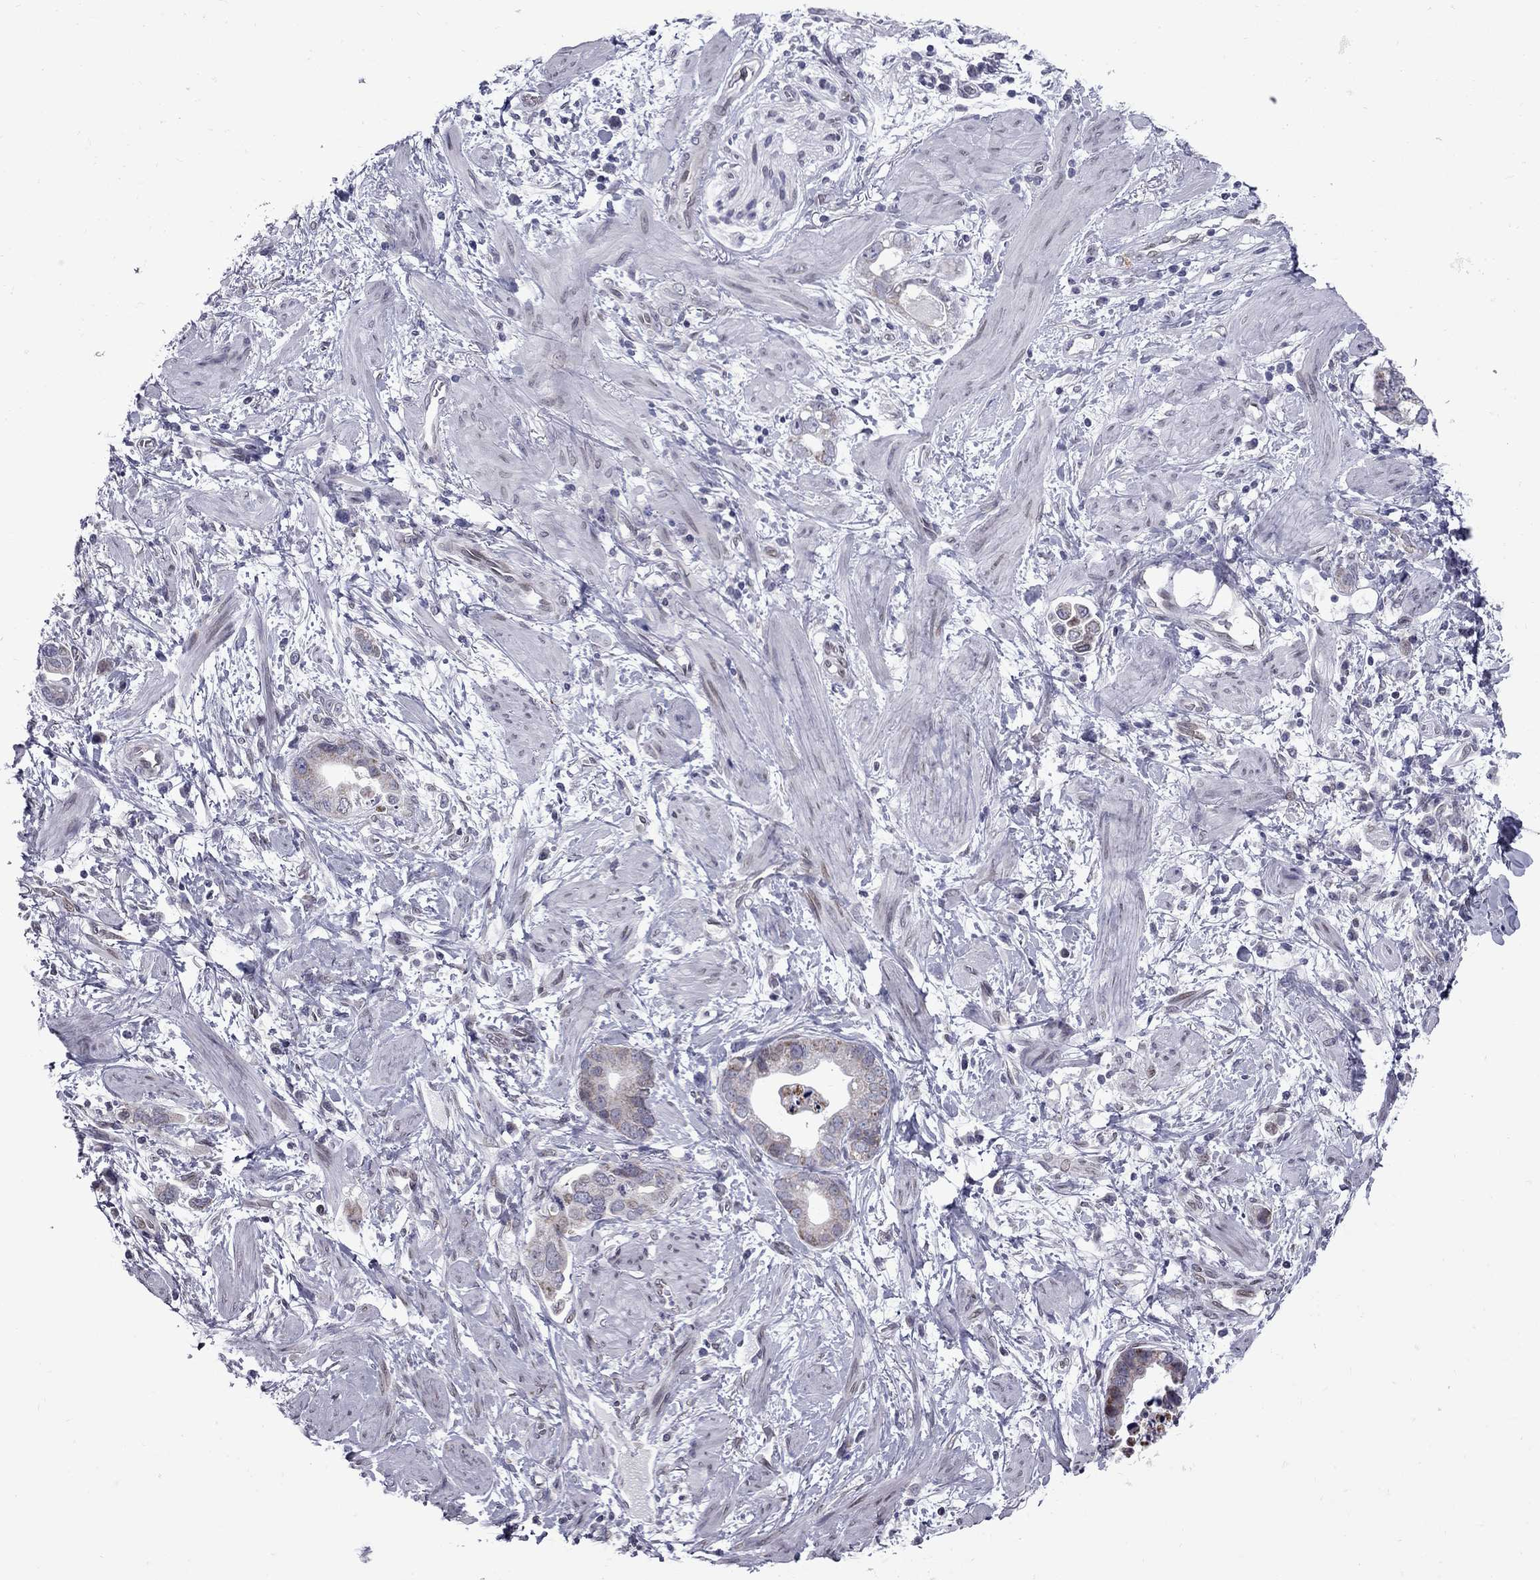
{"staining": {"intensity": "weak", "quantity": "<25%", "location": "cytoplasmic/membranous"}, "tissue": "stomach cancer", "cell_type": "Tumor cells", "image_type": "cancer", "snomed": [{"axis": "morphology", "description": "Adenocarcinoma, NOS"}, {"axis": "topography", "description": "Stomach, lower"}], "caption": "A high-resolution micrograph shows IHC staining of stomach adenocarcinoma, which exhibits no significant positivity in tumor cells.", "gene": "CLTCL1", "patient": {"sex": "female", "age": 93}}